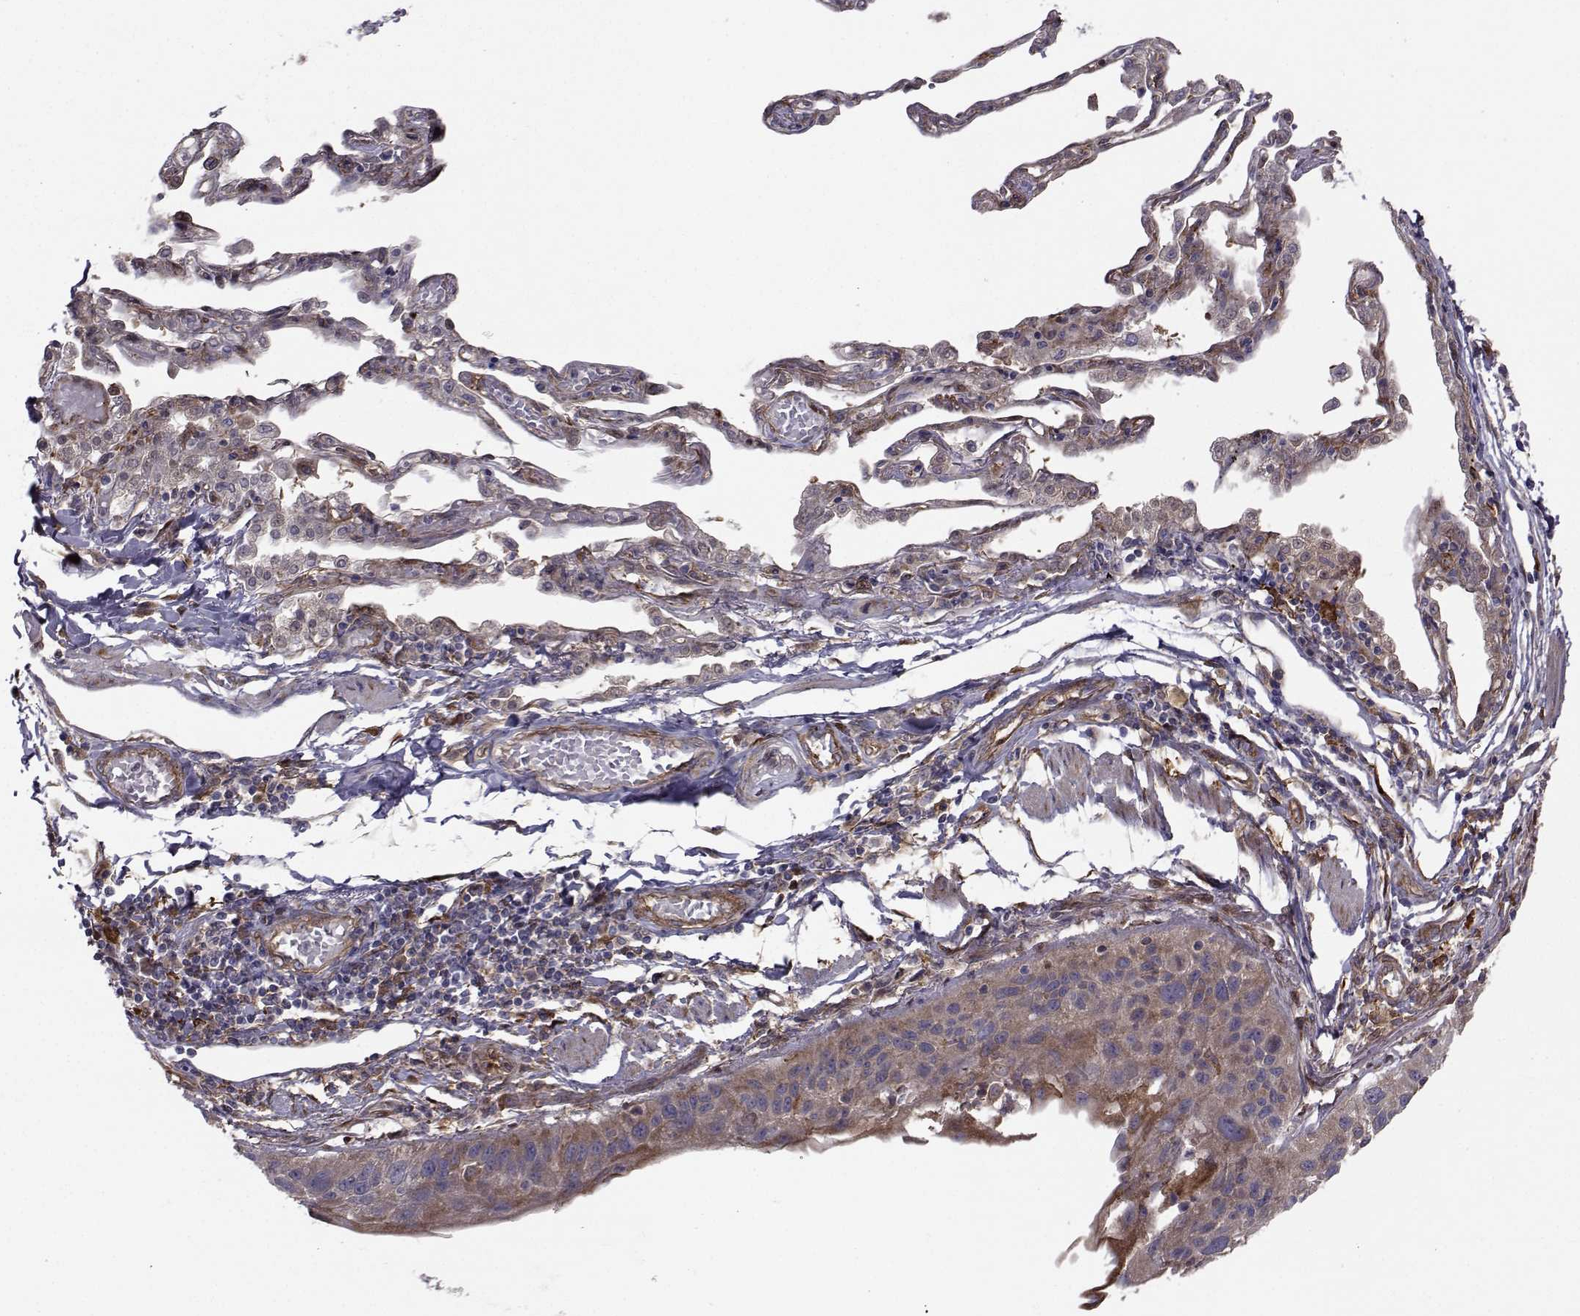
{"staining": {"intensity": "moderate", "quantity": "25%-75%", "location": "cytoplasmic/membranous"}, "tissue": "lung cancer", "cell_type": "Tumor cells", "image_type": "cancer", "snomed": [{"axis": "morphology", "description": "Squamous cell carcinoma, NOS"}, {"axis": "topography", "description": "Lung"}], "caption": "DAB immunohistochemical staining of lung squamous cell carcinoma demonstrates moderate cytoplasmic/membranous protein staining in approximately 25%-75% of tumor cells. Nuclei are stained in blue.", "gene": "TRIP10", "patient": {"sex": "male", "age": 73}}